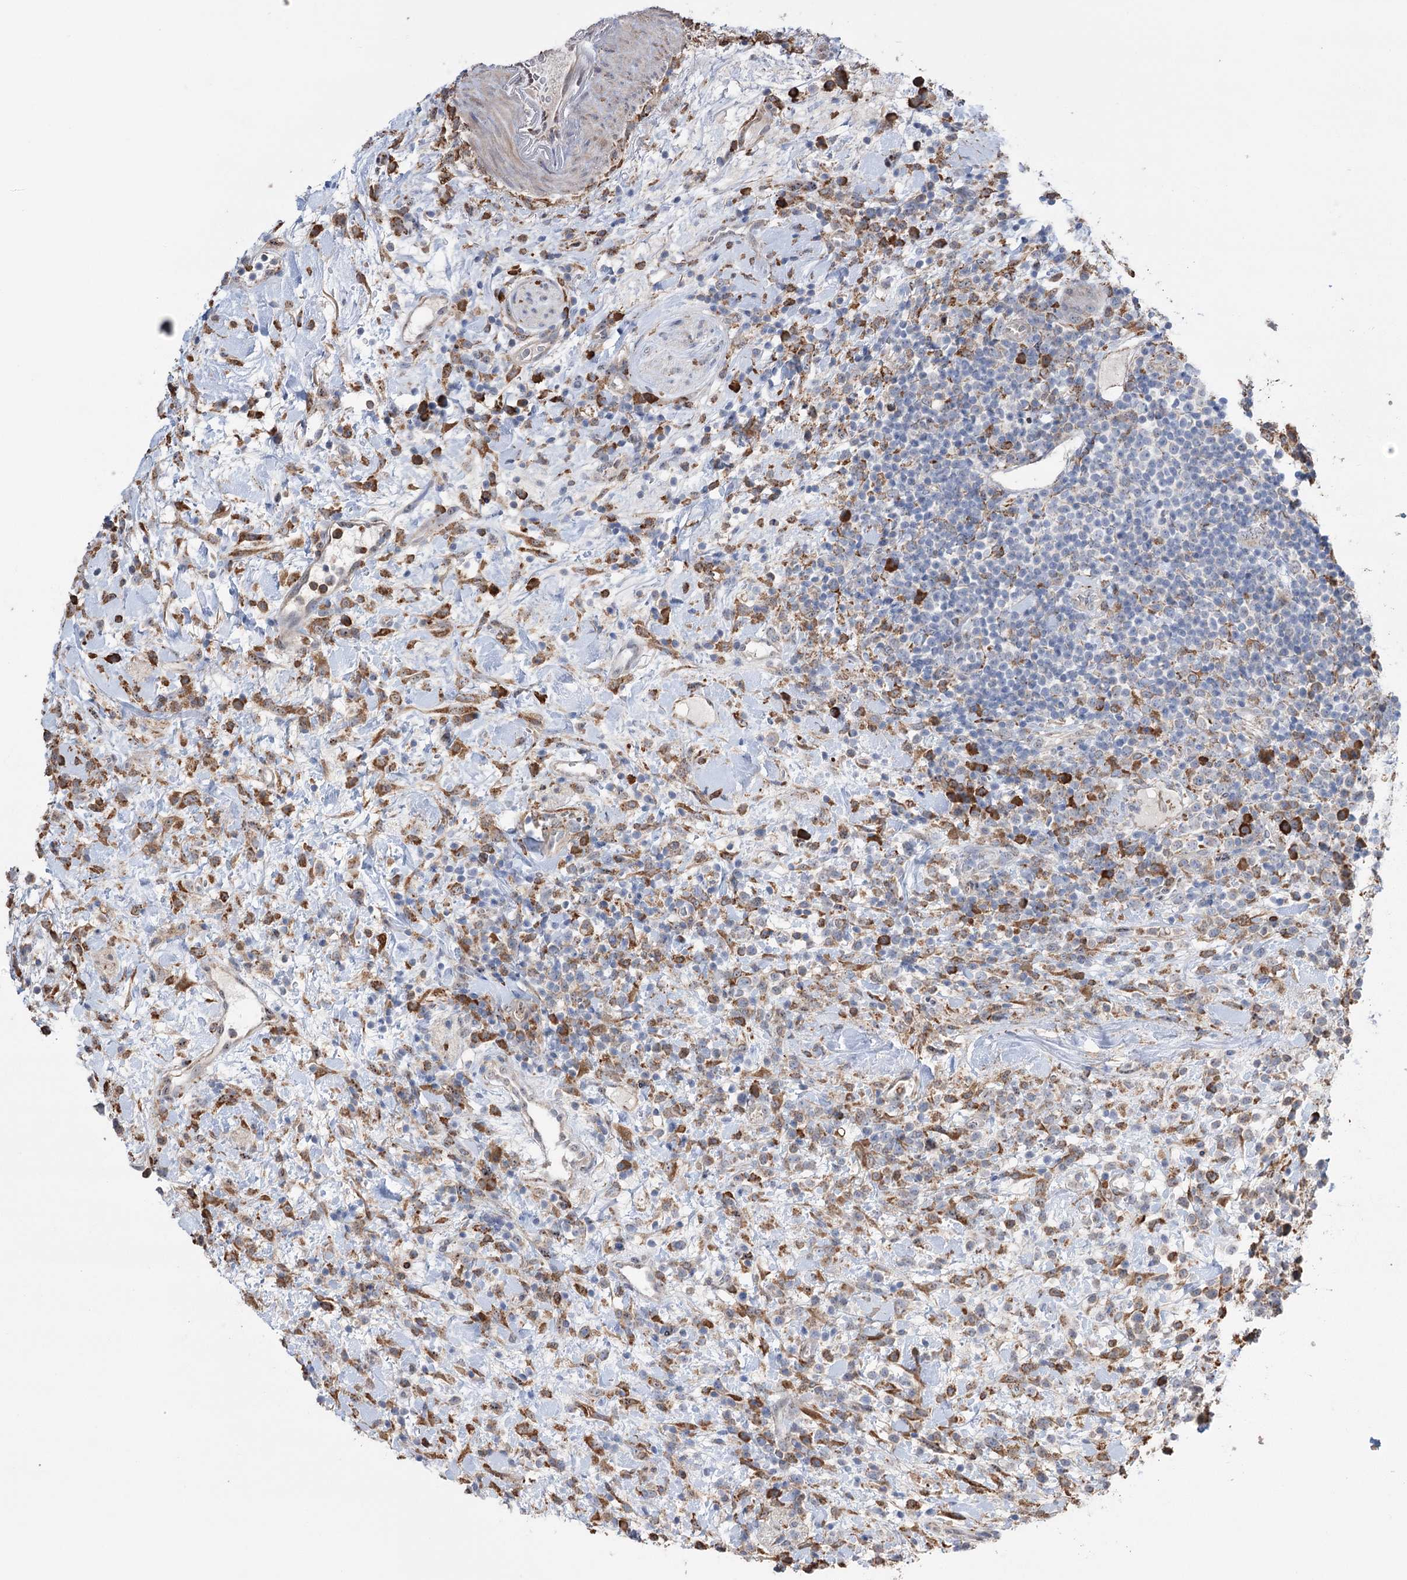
{"staining": {"intensity": "weak", "quantity": "25%-75%", "location": "cytoplasmic/membranous"}, "tissue": "lymphoma", "cell_type": "Tumor cells", "image_type": "cancer", "snomed": [{"axis": "morphology", "description": "Malignant lymphoma, non-Hodgkin's type, High grade"}, {"axis": "topography", "description": "Colon"}], "caption": "Human lymphoma stained with a protein marker exhibits weak staining in tumor cells.", "gene": "TRIM71", "patient": {"sex": "female", "age": 53}}